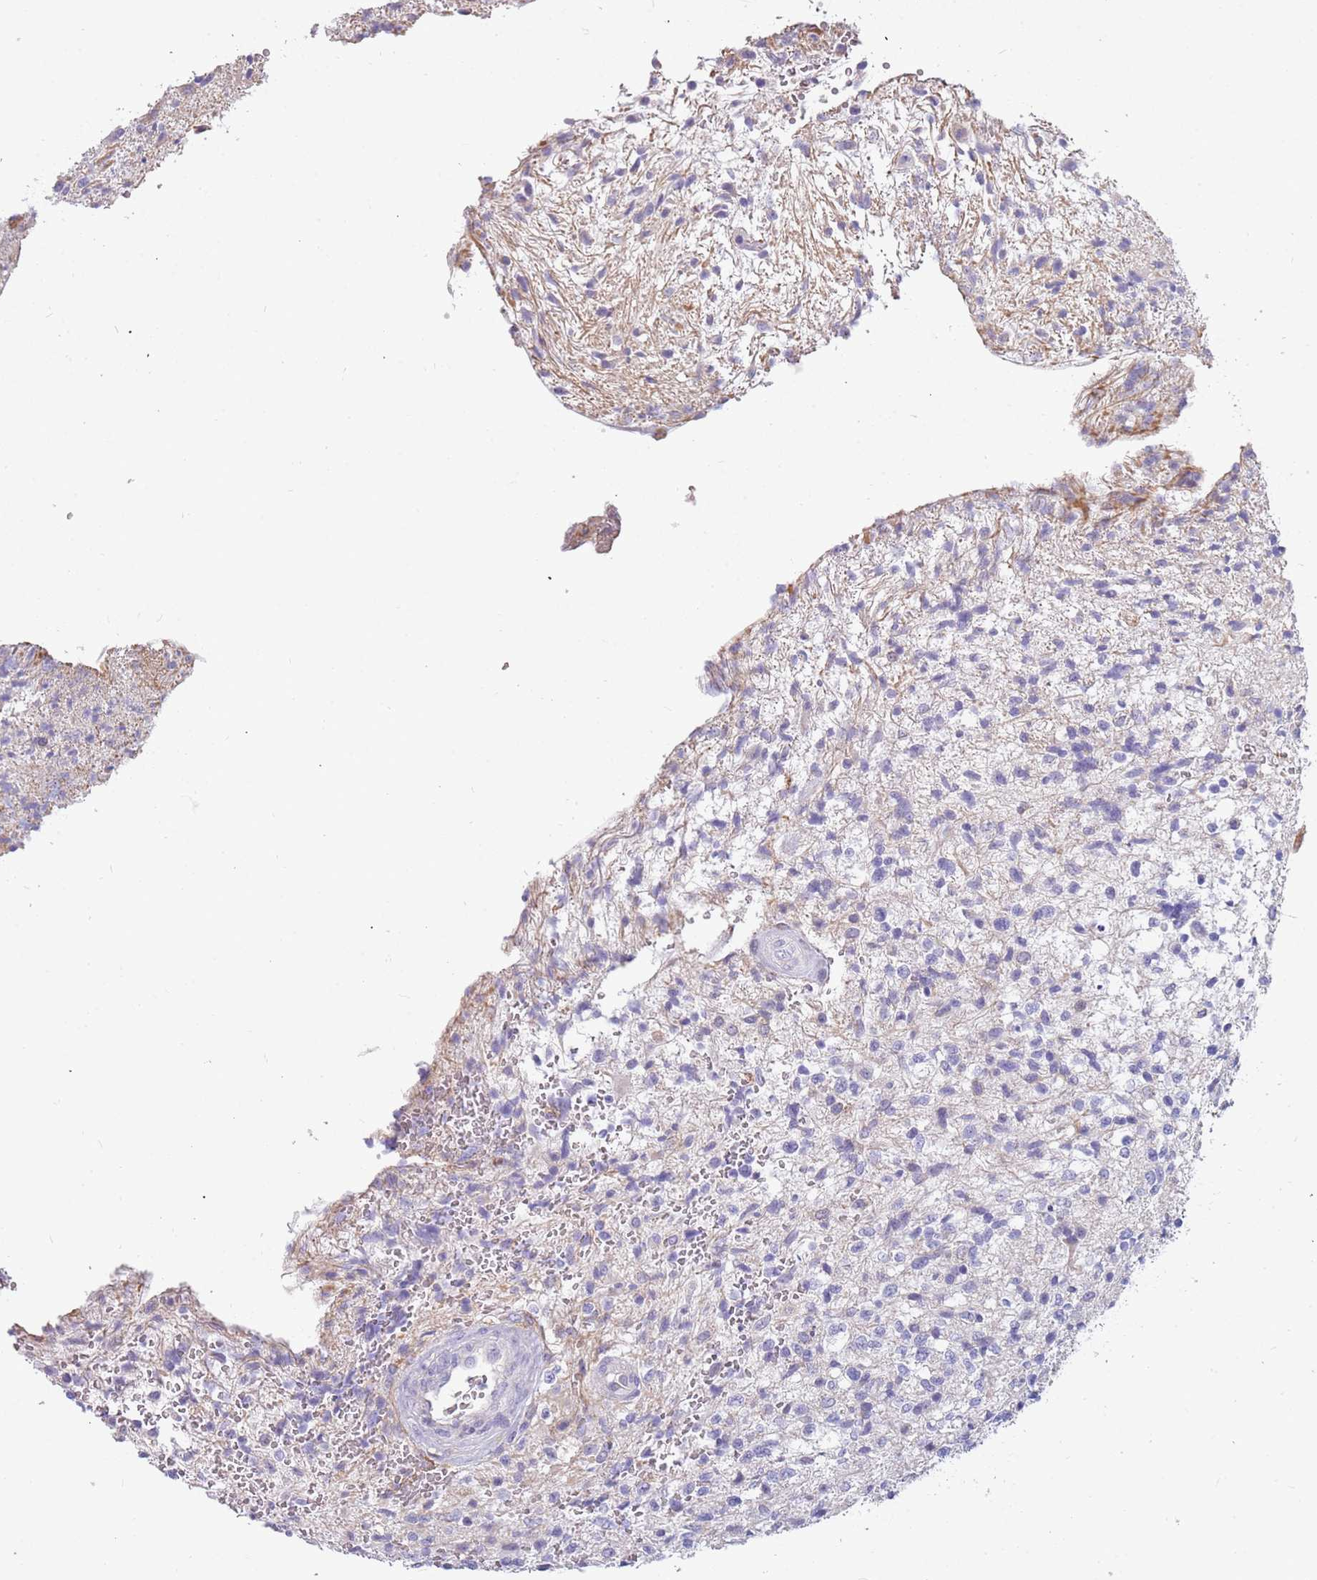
{"staining": {"intensity": "negative", "quantity": "none", "location": "none"}, "tissue": "glioma", "cell_type": "Tumor cells", "image_type": "cancer", "snomed": [{"axis": "morphology", "description": "Glioma, malignant, High grade"}, {"axis": "topography", "description": "Brain"}], "caption": "The immunohistochemistry histopathology image has no significant positivity in tumor cells of glioma tissue.", "gene": "RHCG", "patient": {"sex": "male", "age": 56}}